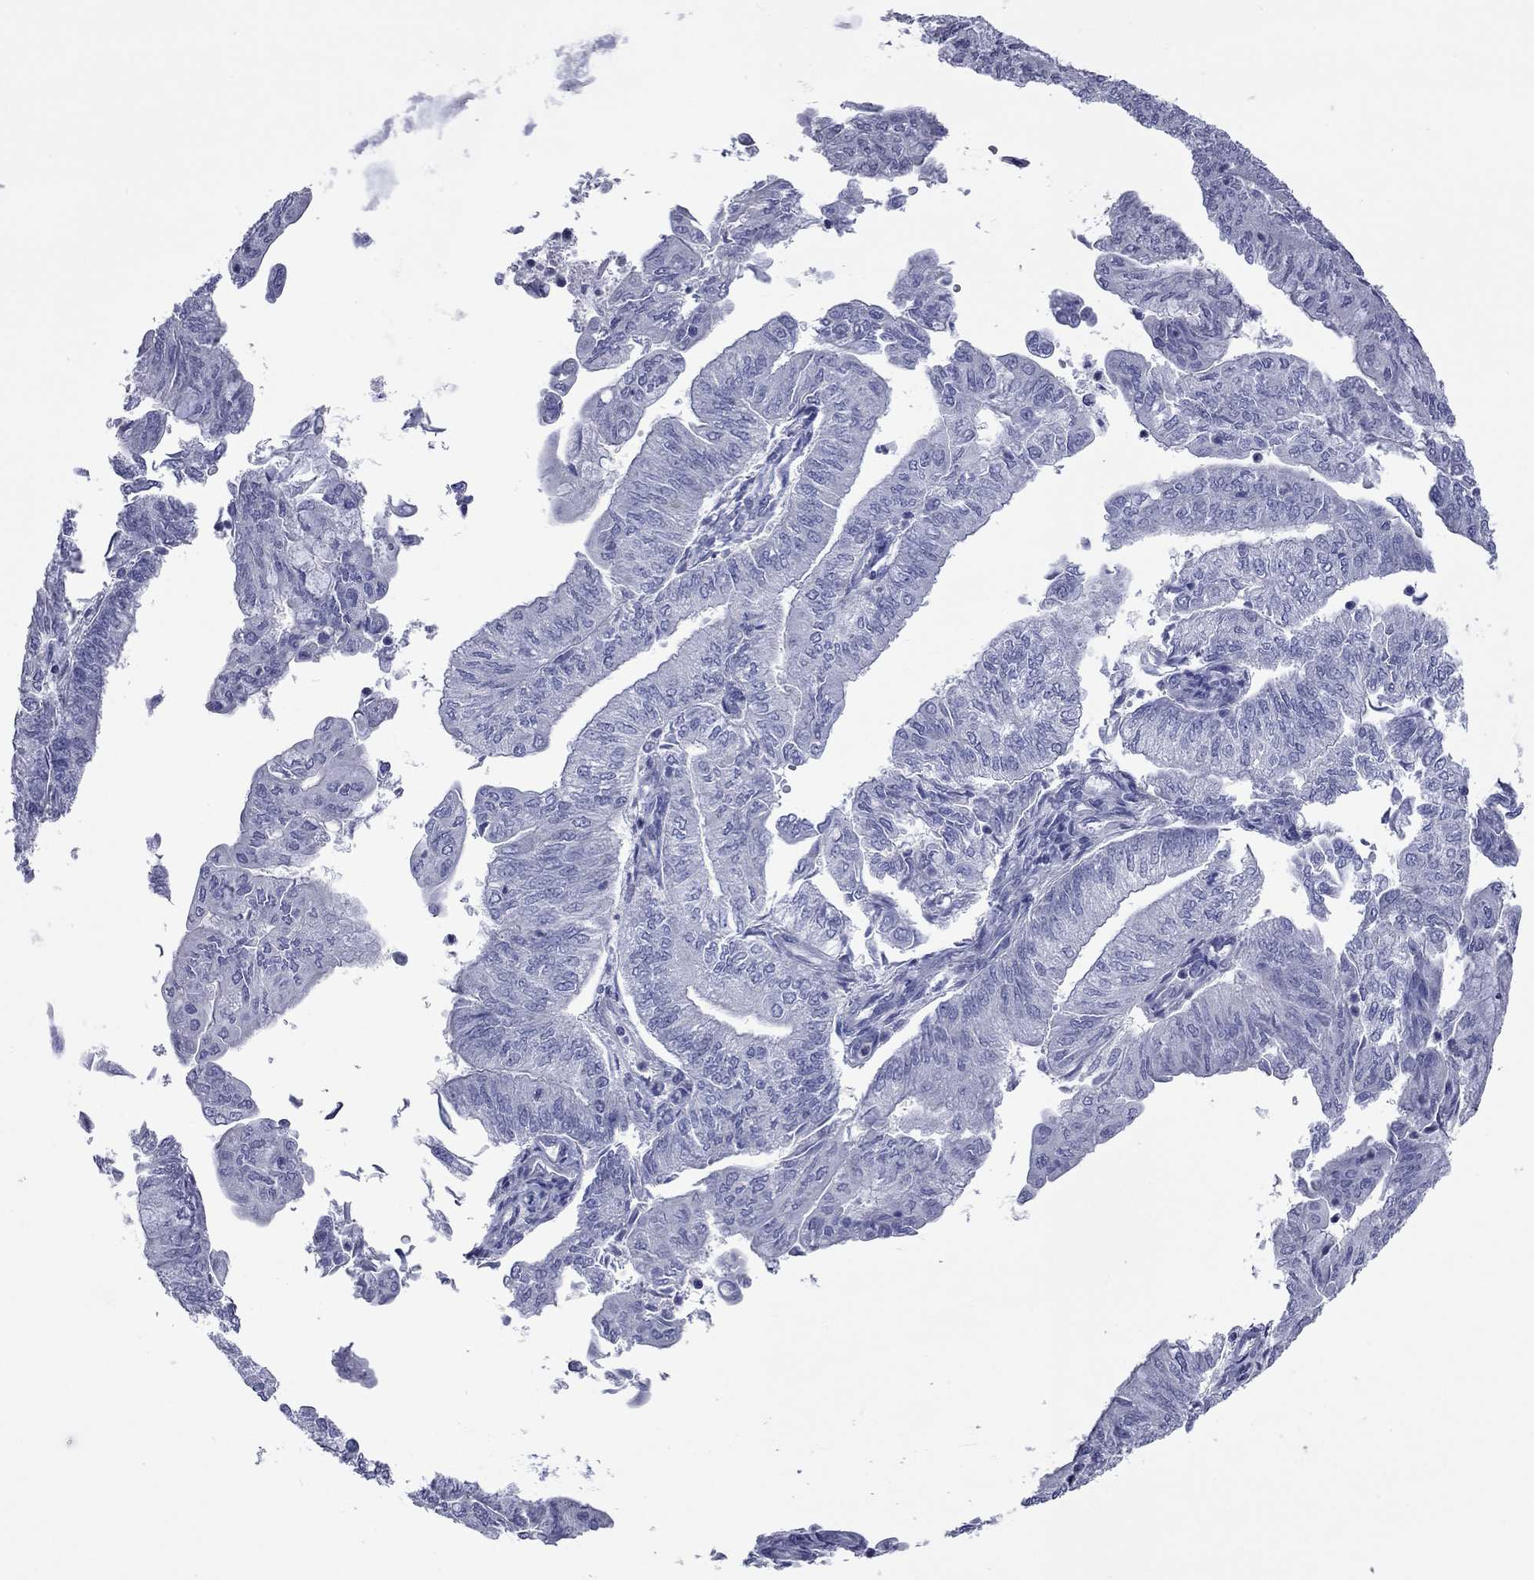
{"staining": {"intensity": "negative", "quantity": "none", "location": "none"}, "tissue": "endometrial cancer", "cell_type": "Tumor cells", "image_type": "cancer", "snomed": [{"axis": "morphology", "description": "Adenocarcinoma, NOS"}, {"axis": "topography", "description": "Endometrium"}], "caption": "Tumor cells show no significant protein expression in endometrial cancer (adenocarcinoma).", "gene": "ACTL7B", "patient": {"sex": "female", "age": 59}}